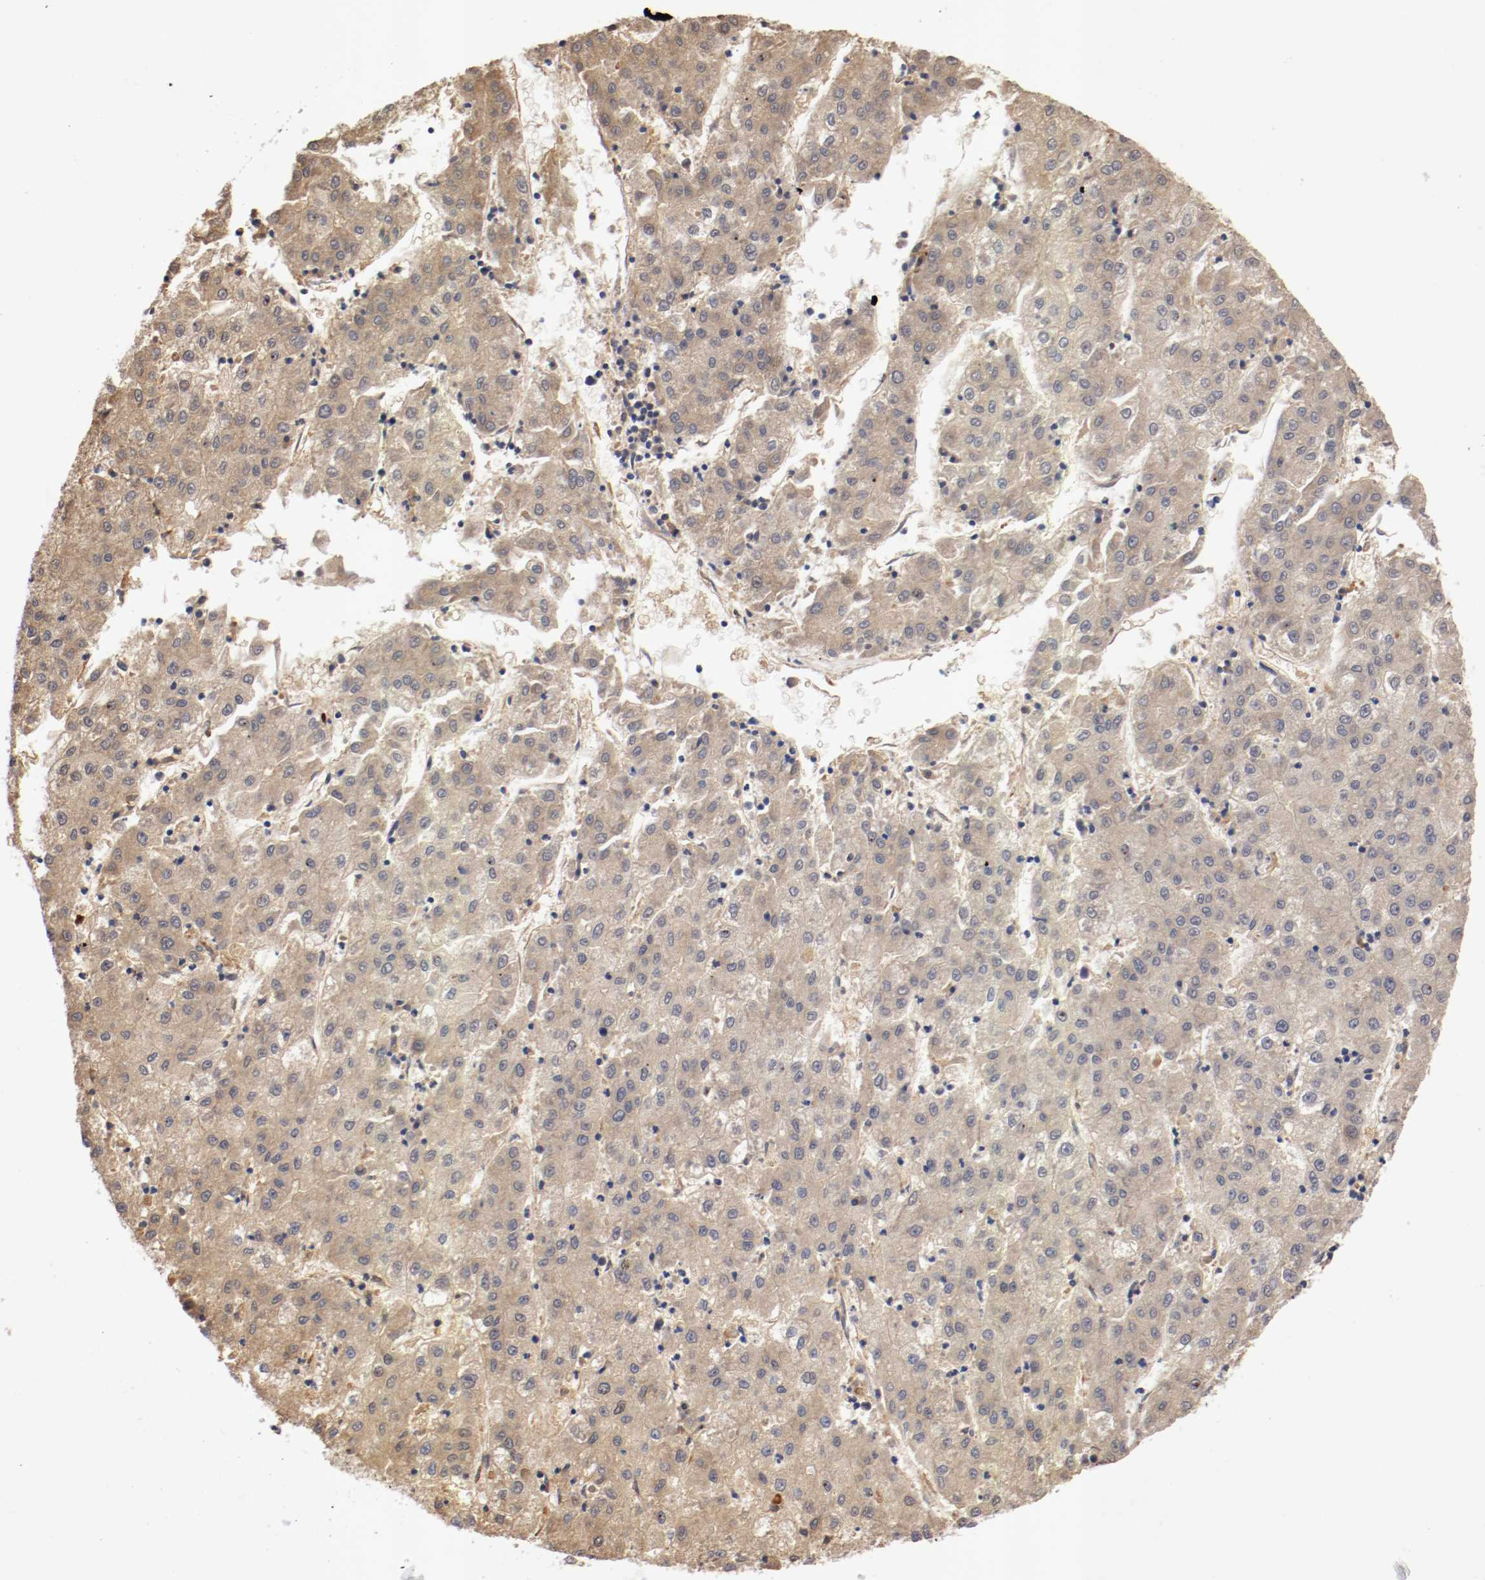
{"staining": {"intensity": "moderate", "quantity": ">75%", "location": "cytoplasmic/membranous"}, "tissue": "liver cancer", "cell_type": "Tumor cells", "image_type": "cancer", "snomed": [{"axis": "morphology", "description": "Carcinoma, Hepatocellular, NOS"}, {"axis": "topography", "description": "Liver"}], "caption": "The micrograph displays staining of liver cancer (hepatocellular carcinoma), revealing moderate cytoplasmic/membranous protein staining (brown color) within tumor cells. (IHC, brightfield microscopy, high magnification).", "gene": "TNFSF13", "patient": {"sex": "male", "age": 72}}